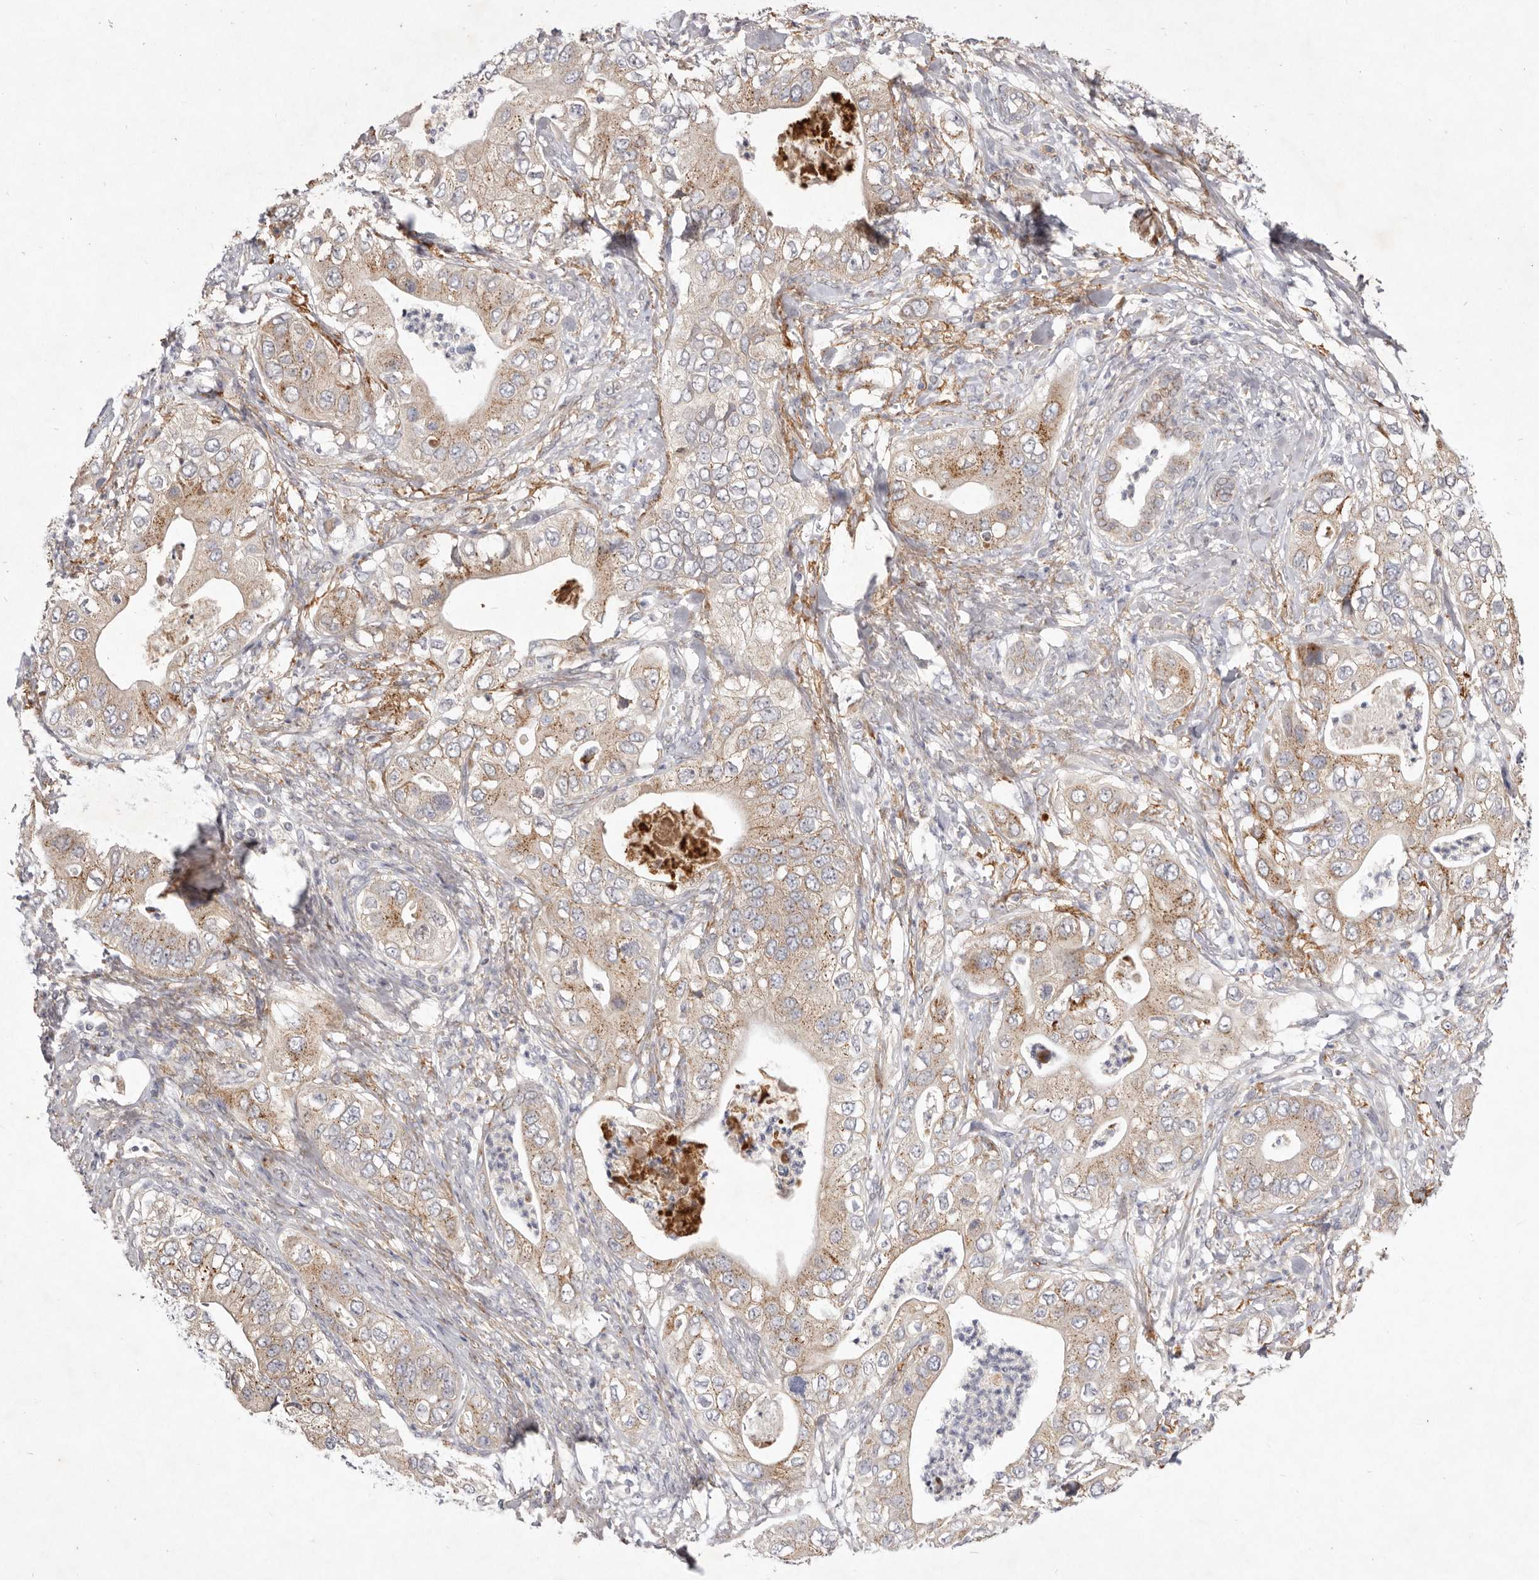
{"staining": {"intensity": "moderate", "quantity": ">75%", "location": "cytoplasmic/membranous"}, "tissue": "pancreatic cancer", "cell_type": "Tumor cells", "image_type": "cancer", "snomed": [{"axis": "morphology", "description": "Adenocarcinoma, NOS"}, {"axis": "topography", "description": "Pancreas"}], "caption": "Immunohistochemistry image of neoplastic tissue: human adenocarcinoma (pancreatic) stained using immunohistochemistry displays medium levels of moderate protein expression localized specifically in the cytoplasmic/membranous of tumor cells, appearing as a cytoplasmic/membranous brown color.", "gene": "USP24", "patient": {"sex": "female", "age": 78}}